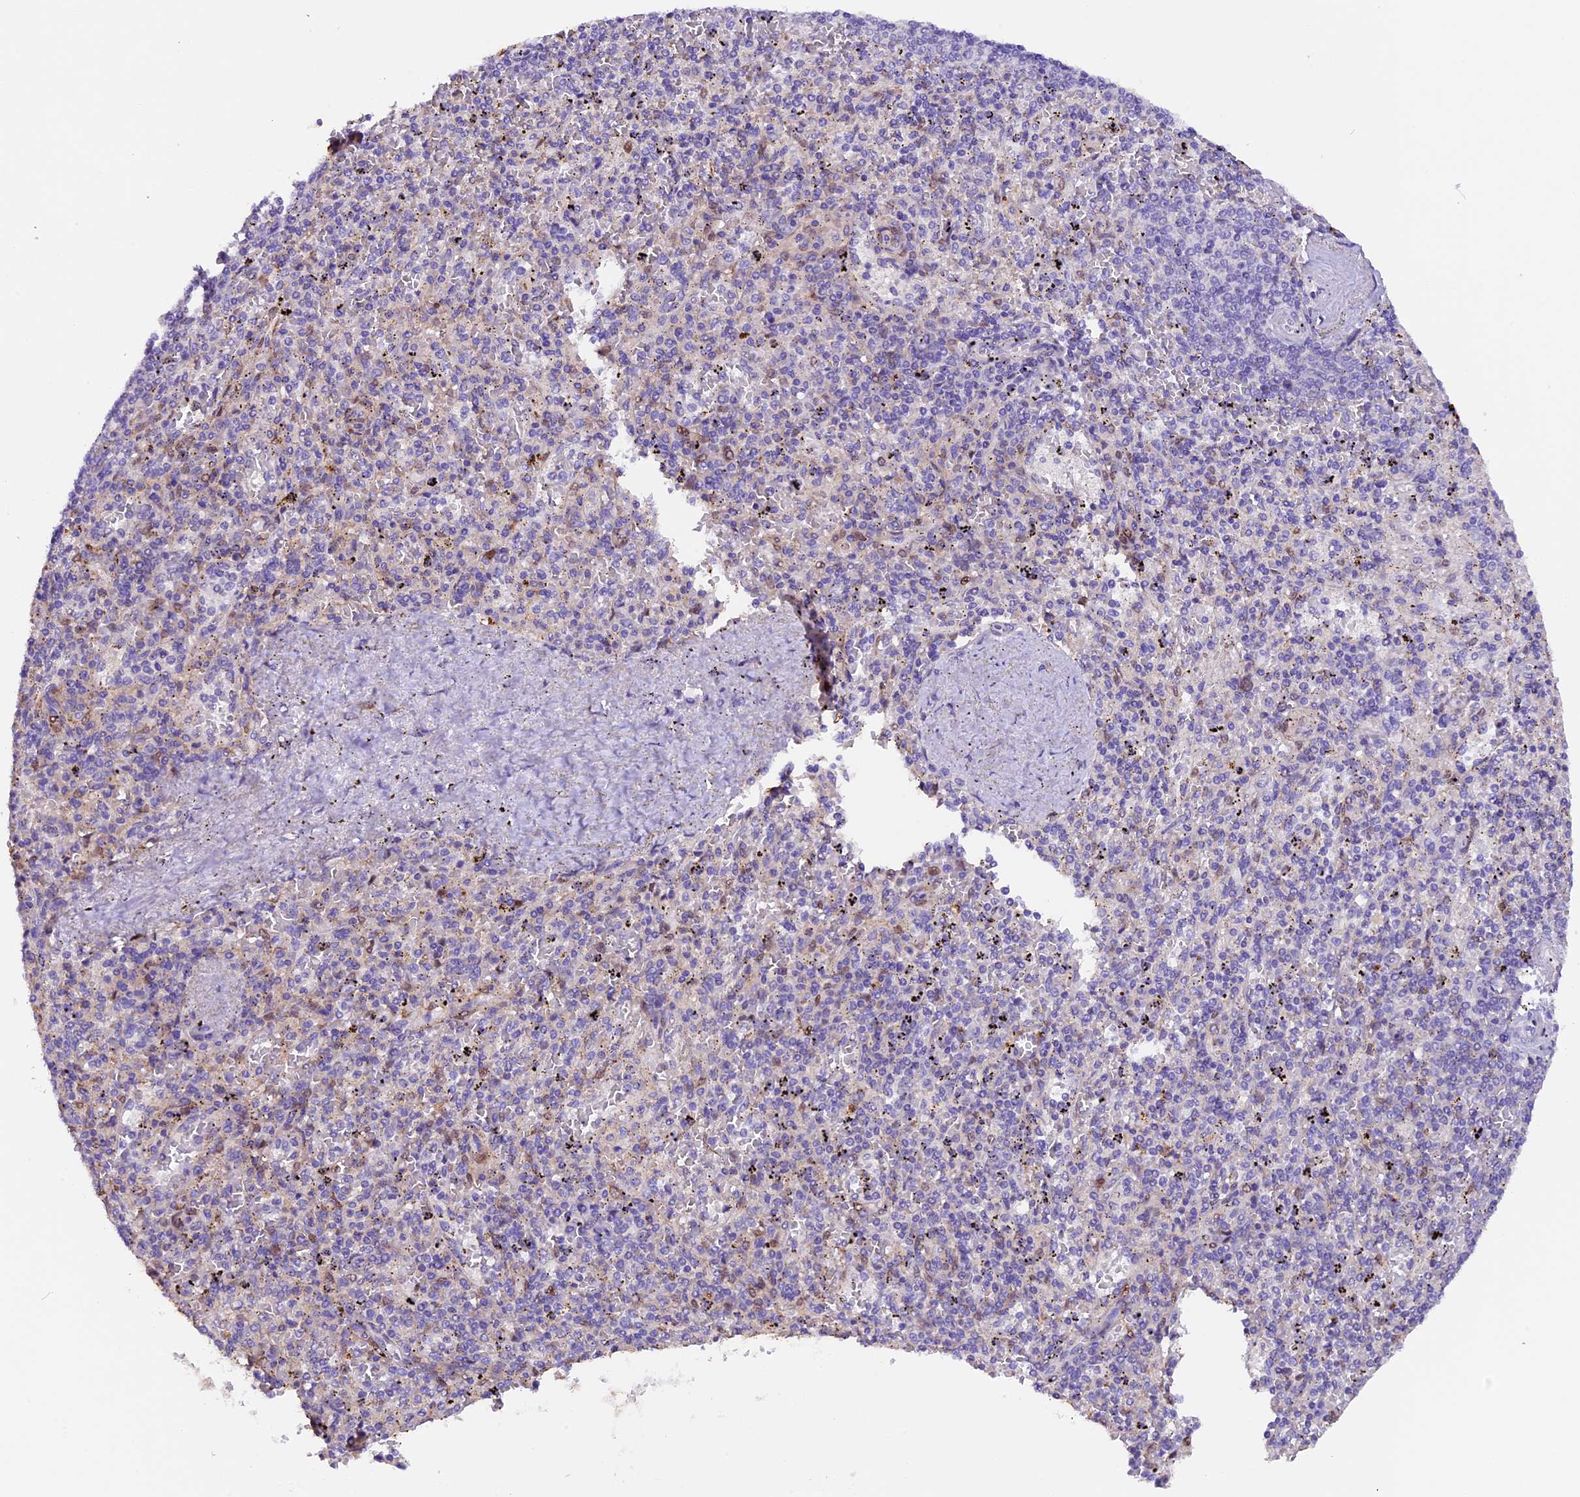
{"staining": {"intensity": "negative", "quantity": "none", "location": "none"}, "tissue": "spleen", "cell_type": "Cells in red pulp", "image_type": "normal", "snomed": [{"axis": "morphology", "description": "Normal tissue, NOS"}, {"axis": "topography", "description": "Spleen"}], "caption": "High magnification brightfield microscopy of unremarkable spleen stained with DAB (brown) and counterstained with hematoxylin (blue): cells in red pulp show no significant expression. The staining is performed using DAB (3,3'-diaminobenzidine) brown chromogen with nuclei counter-stained in using hematoxylin.", "gene": "NCK2", "patient": {"sex": "male", "age": 82}}